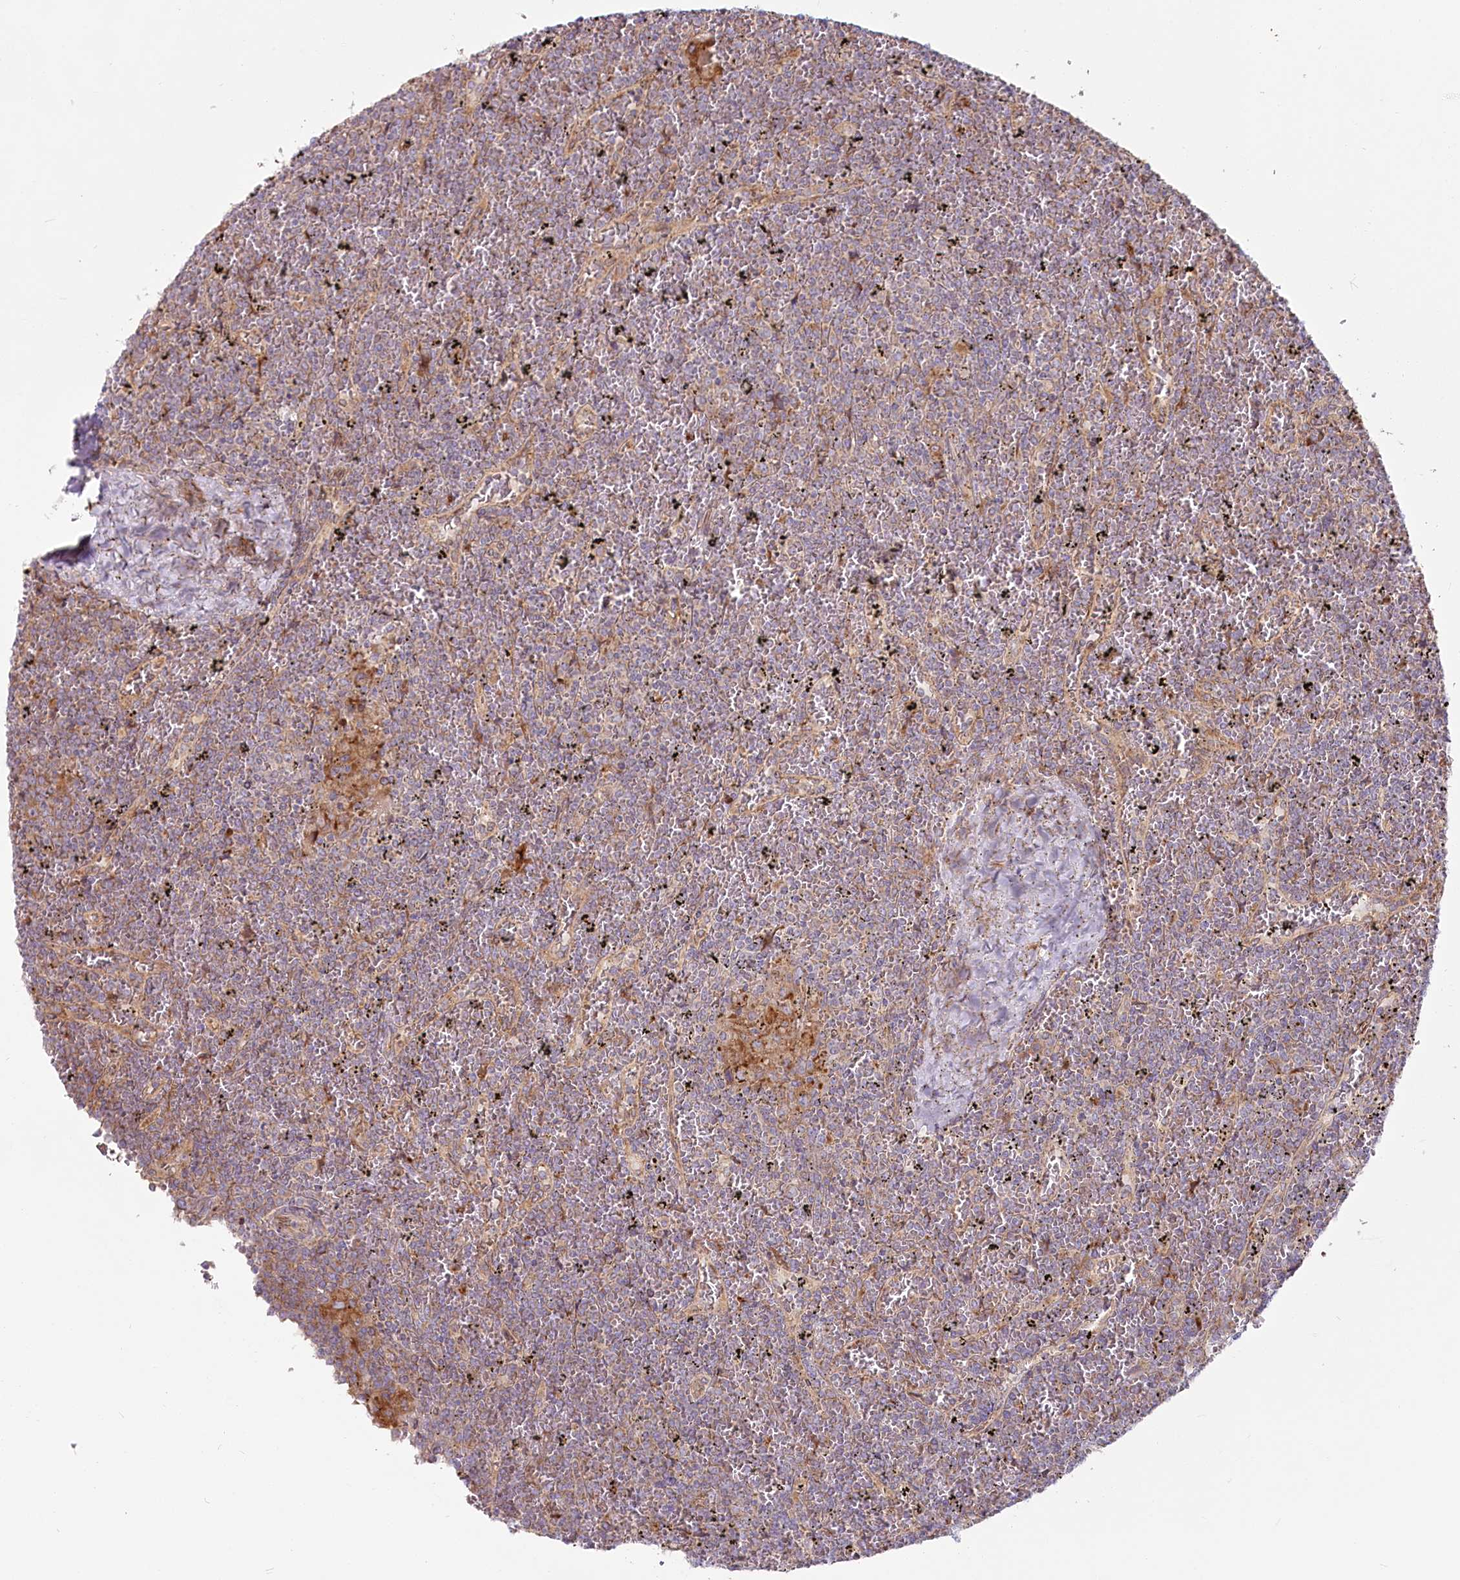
{"staining": {"intensity": "negative", "quantity": "none", "location": "none"}, "tissue": "lymphoma", "cell_type": "Tumor cells", "image_type": "cancer", "snomed": [{"axis": "morphology", "description": "Malignant lymphoma, non-Hodgkin's type, Low grade"}, {"axis": "topography", "description": "Spleen"}], "caption": "High magnification brightfield microscopy of low-grade malignant lymphoma, non-Hodgkin's type stained with DAB (3,3'-diaminobenzidine) (brown) and counterstained with hematoxylin (blue): tumor cells show no significant staining.", "gene": "HARS2", "patient": {"sex": "female", "age": 19}}